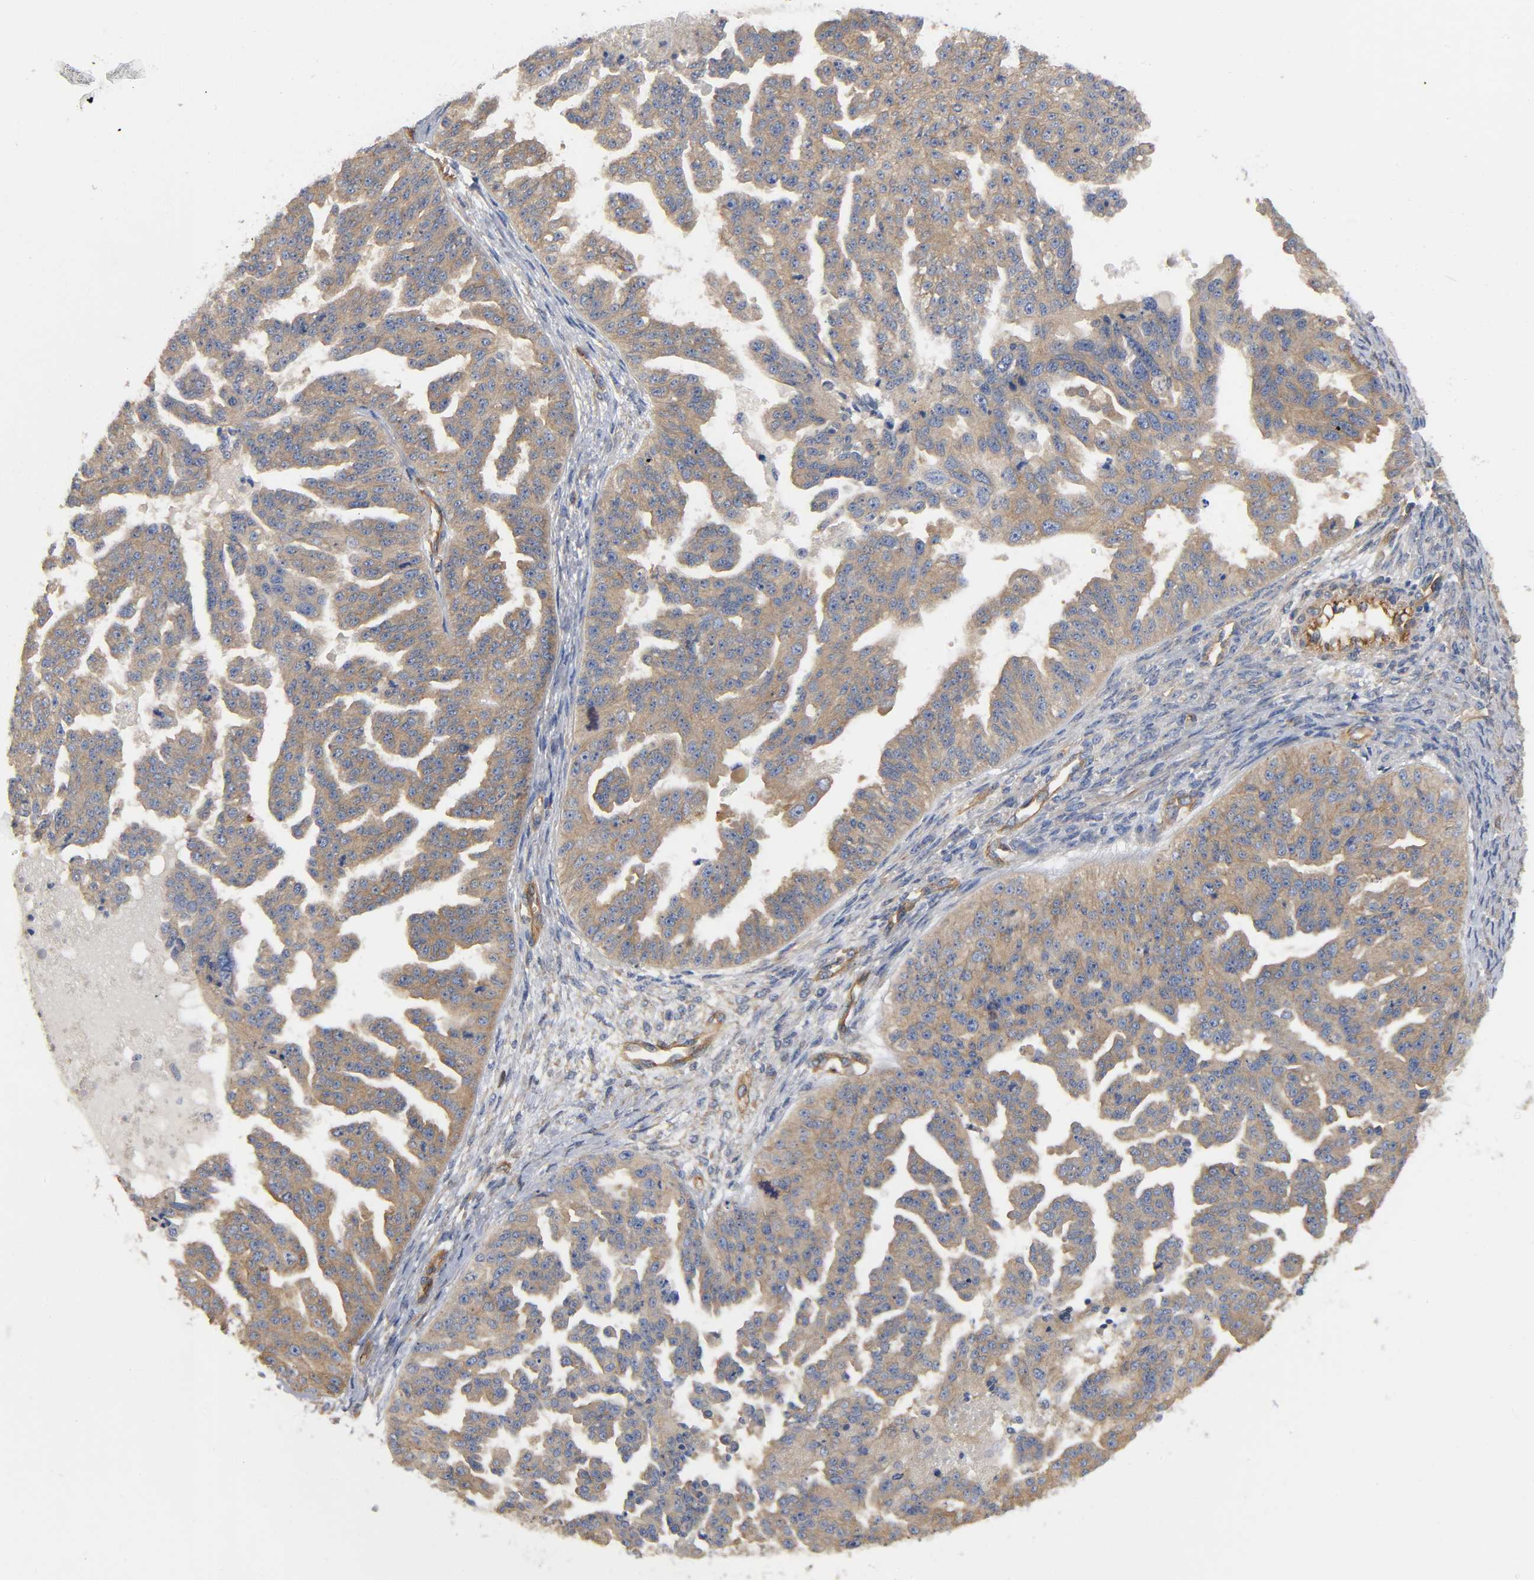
{"staining": {"intensity": "weak", "quantity": ">75%", "location": "cytoplasmic/membranous"}, "tissue": "ovarian cancer", "cell_type": "Tumor cells", "image_type": "cancer", "snomed": [{"axis": "morphology", "description": "Cystadenocarcinoma, serous, NOS"}, {"axis": "topography", "description": "Ovary"}], "caption": "DAB immunohistochemical staining of ovarian cancer (serous cystadenocarcinoma) displays weak cytoplasmic/membranous protein expression in about >75% of tumor cells. (brown staining indicates protein expression, while blue staining denotes nuclei).", "gene": "MARS1", "patient": {"sex": "female", "age": 58}}